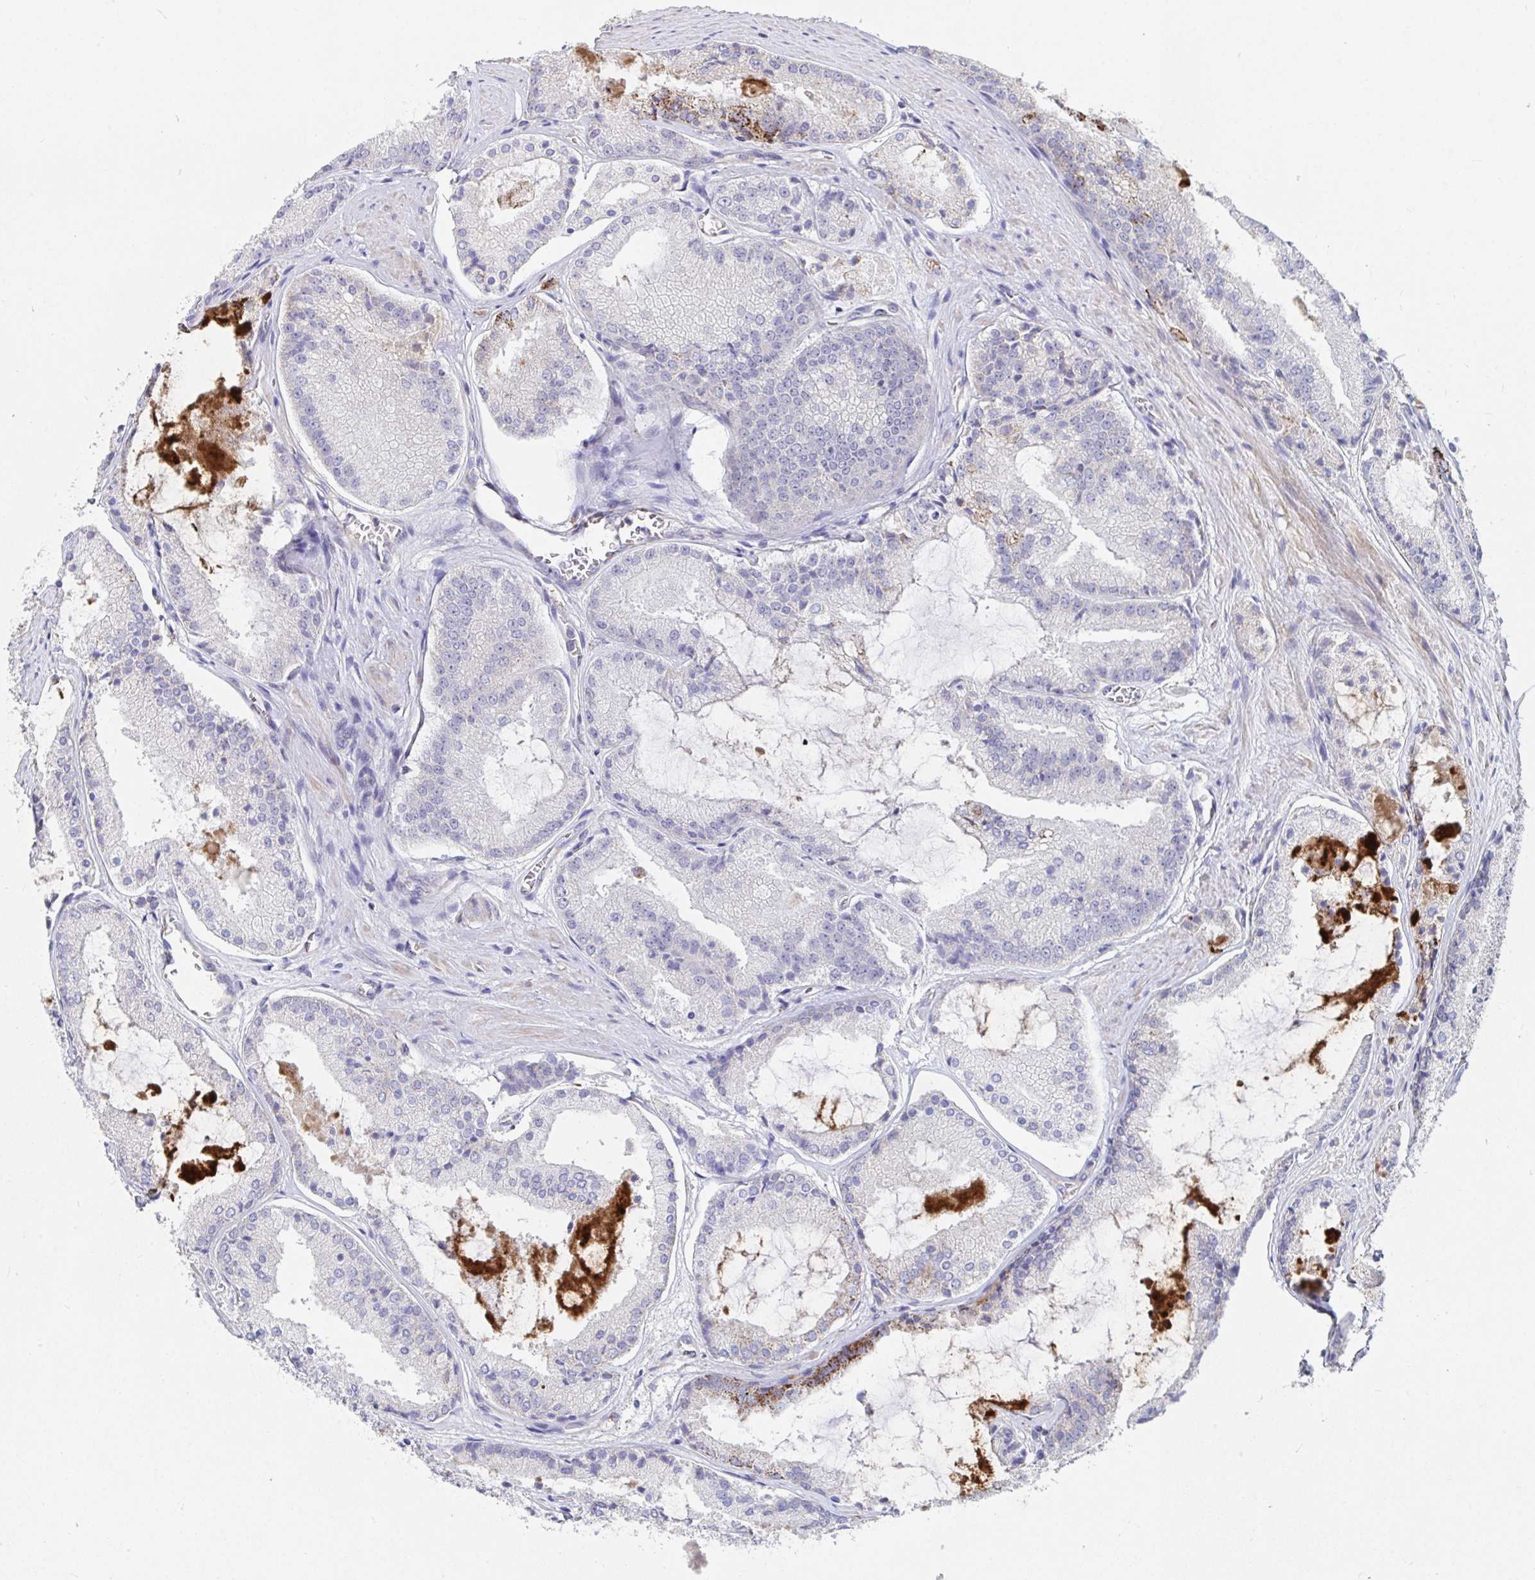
{"staining": {"intensity": "strong", "quantity": "<25%", "location": "cytoplasmic/membranous"}, "tissue": "prostate cancer", "cell_type": "Tumor cells", "image_type": "cancer", "snomed": [{"axis": "morphology", "description": "Adenocarcinoma, High grade"}, {"axis": "topography", "description": "Prostate"}], "caption": "Prostate adenocarcinoma (high-grade) stained with a protein marker displays strong staining in tumor cells.", "gene": "FAM156B", "patient": {"sex": "male", "age": 73}}